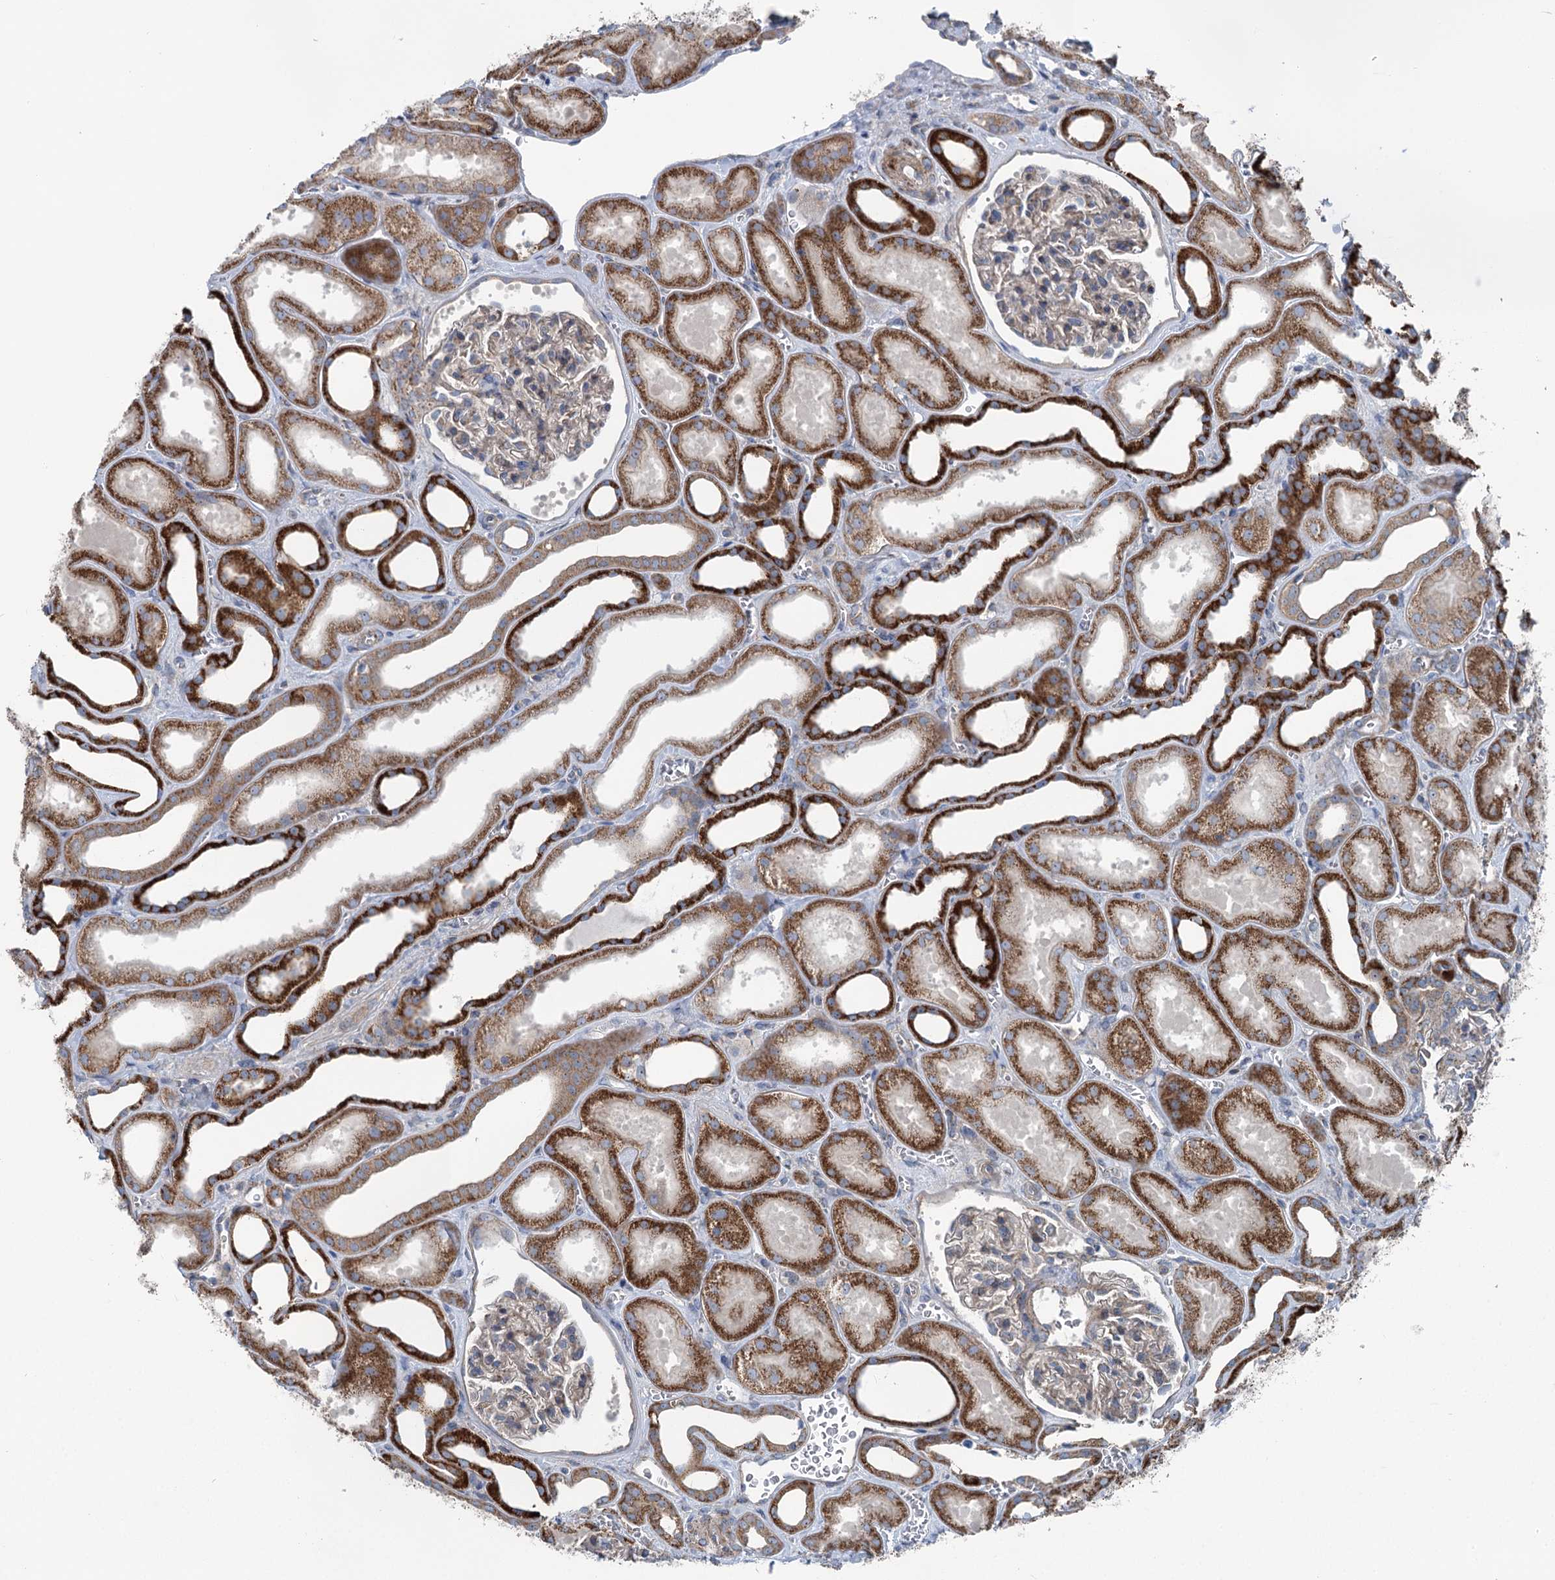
{"staining": {"intensity": "weak", "quantity": "<25%", "location": "cytoplasmic/membranous"}, "tissue": "kidney", "cell_type": "Cells in glomeruli", "image_type": "normal", "snomed": [{"axis": "morphology", "description": "Normal tissue, NOS"}, {"axis": "morphology", "description": "Adenocarcinoma, NOS"}, {"axis": "topography", "description": "Kidney"}], "caption": "Immunohistochemistry of benign human kidney demonstrates no staining in cells in glomeruli.", "gene": "MARK2", "patient": {"sex": "female", "age": 68}}